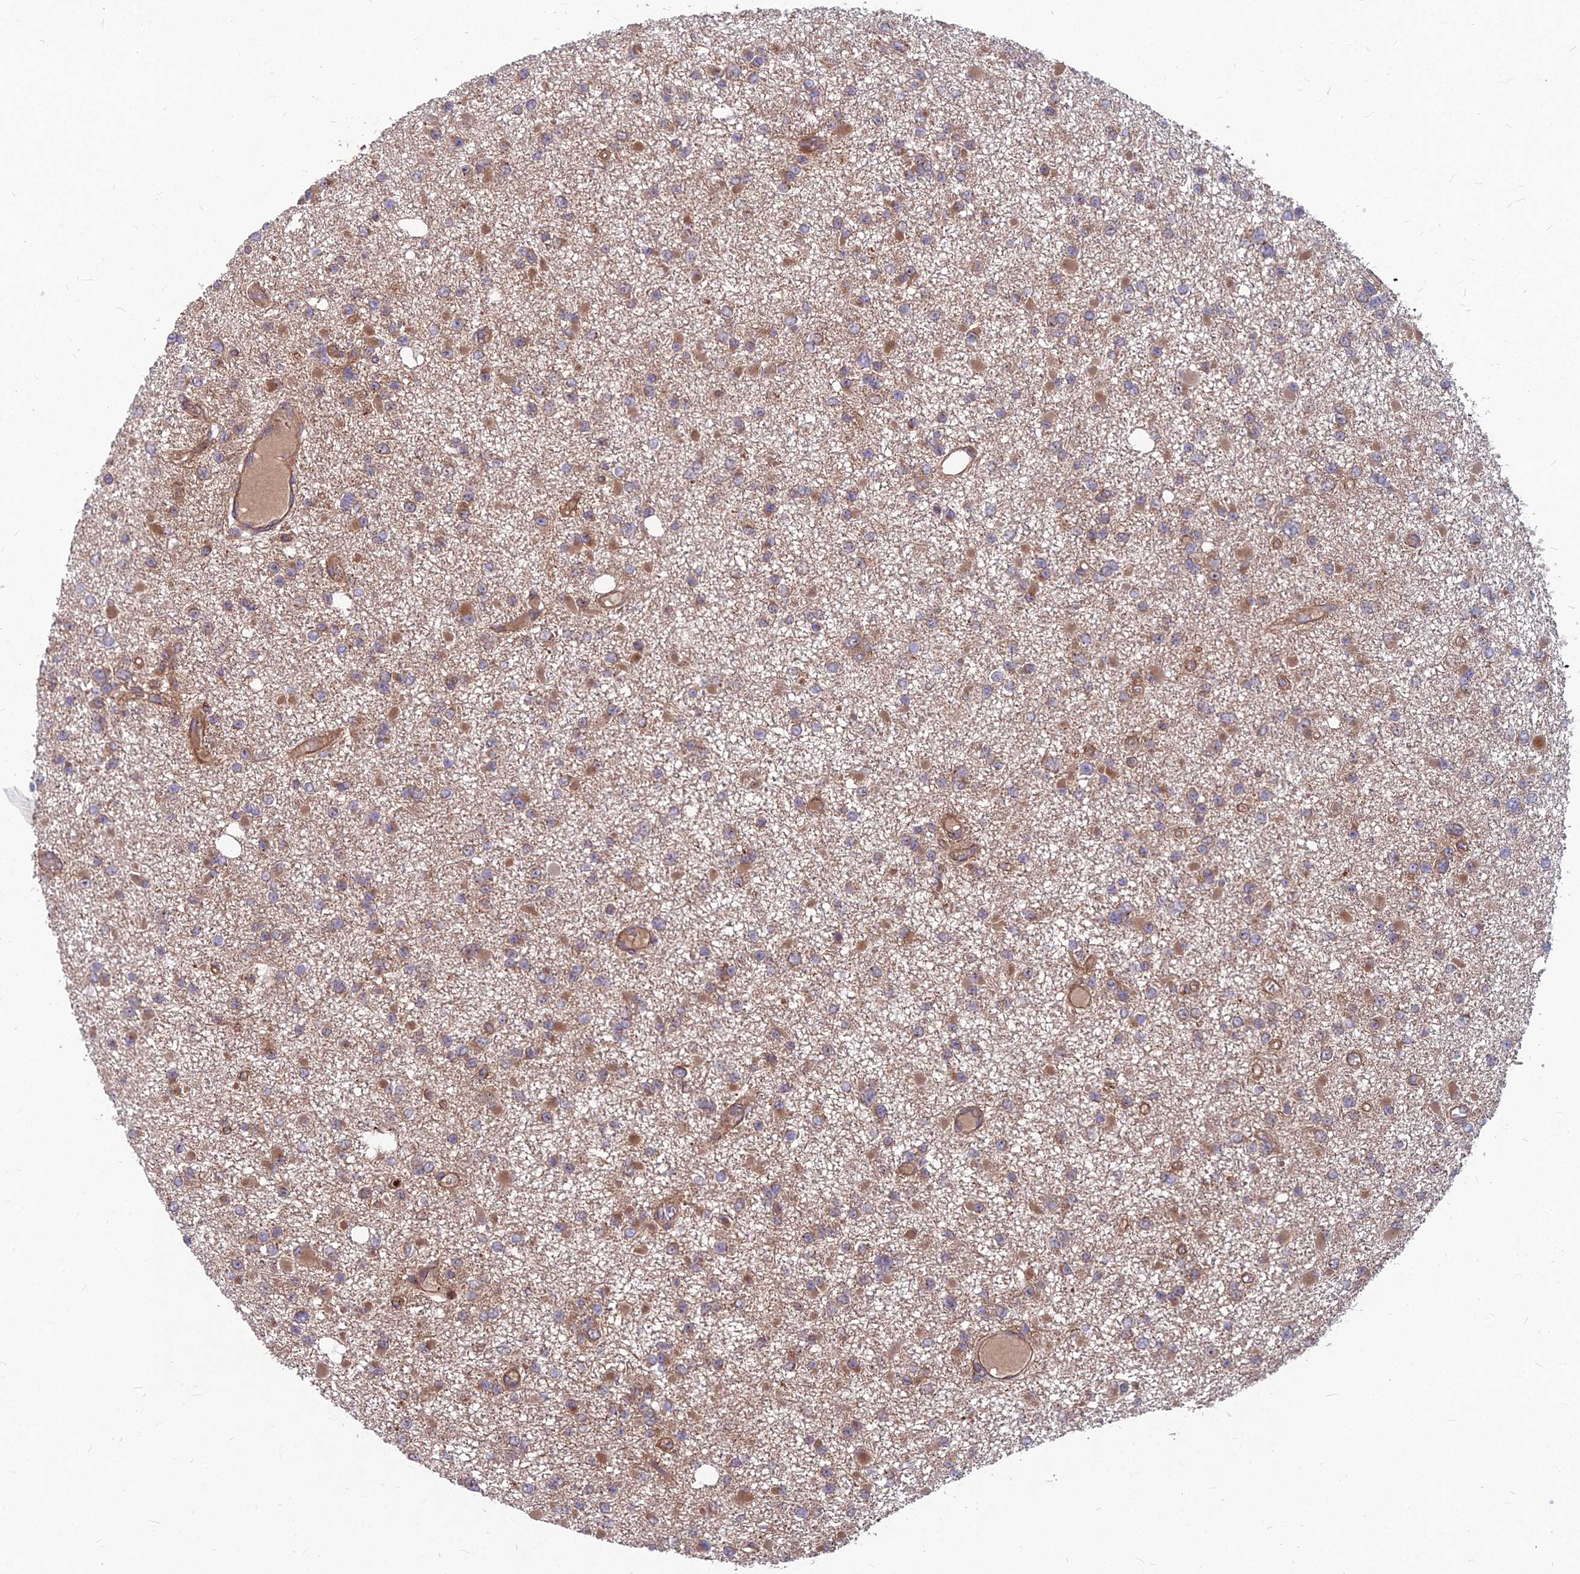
{"staining": {"intensity": "moderate", "quantity": "25%-75%", "location": "cytoplasmic/membranous"}, "tissue": "glioma", "cell_type": "Tumor cells", "image_type": "cancer", "snomed": [{"axis": "morphology", "description": "Glioma, malignant, Low grade"}, {"axis": "topography", "description": "Brain"}], "caption": "Brown immunohistochemical staining in malignant glioma (low-grade) reveals moderate cytoplasmic/membranous expression in approximately 25%-75% of tumor cells.", "gene": "MFSD8", "patient": {"sex": "female", "age": 22}}